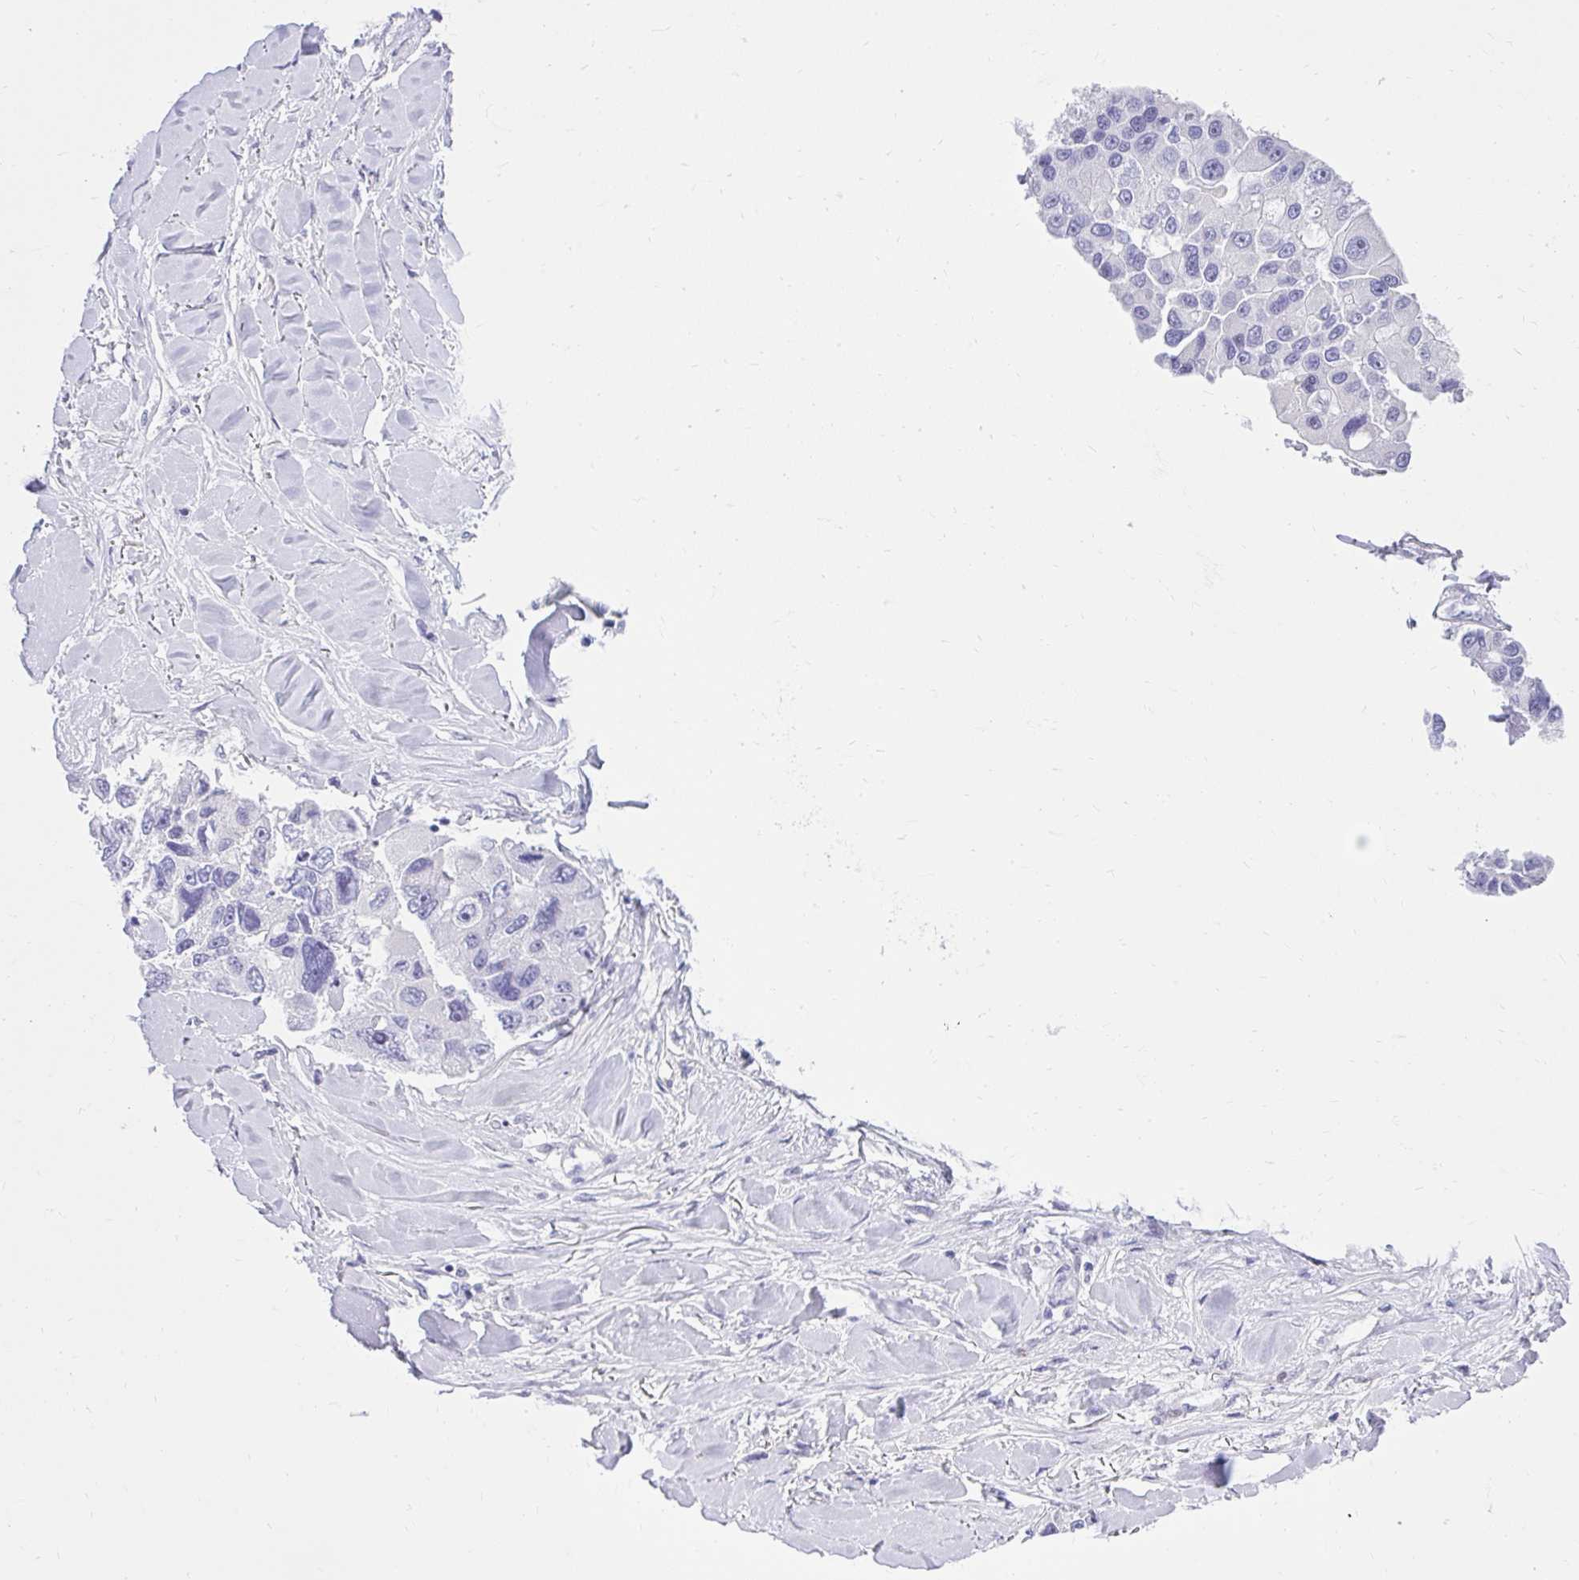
{"staining": {"intensity": "negative", "quantity": "none", "location": "none"}, "tissue": "lung cancer", "cell_type": "Tumor cells", "image_type": "cancer", "snomed": [{"axis": "morphology", "description": "Adenocarcinoma, NOS"}, {"axis": "topography", "description": "Lung"}], "caption": "Lung cancer (adenocarcinoma) stained for a protein using immunohistochemistry (IHC) demonstrates no expression tumor cells.", "gene": "NHLH2", "patient": {"sex": "female", "age": 54}}